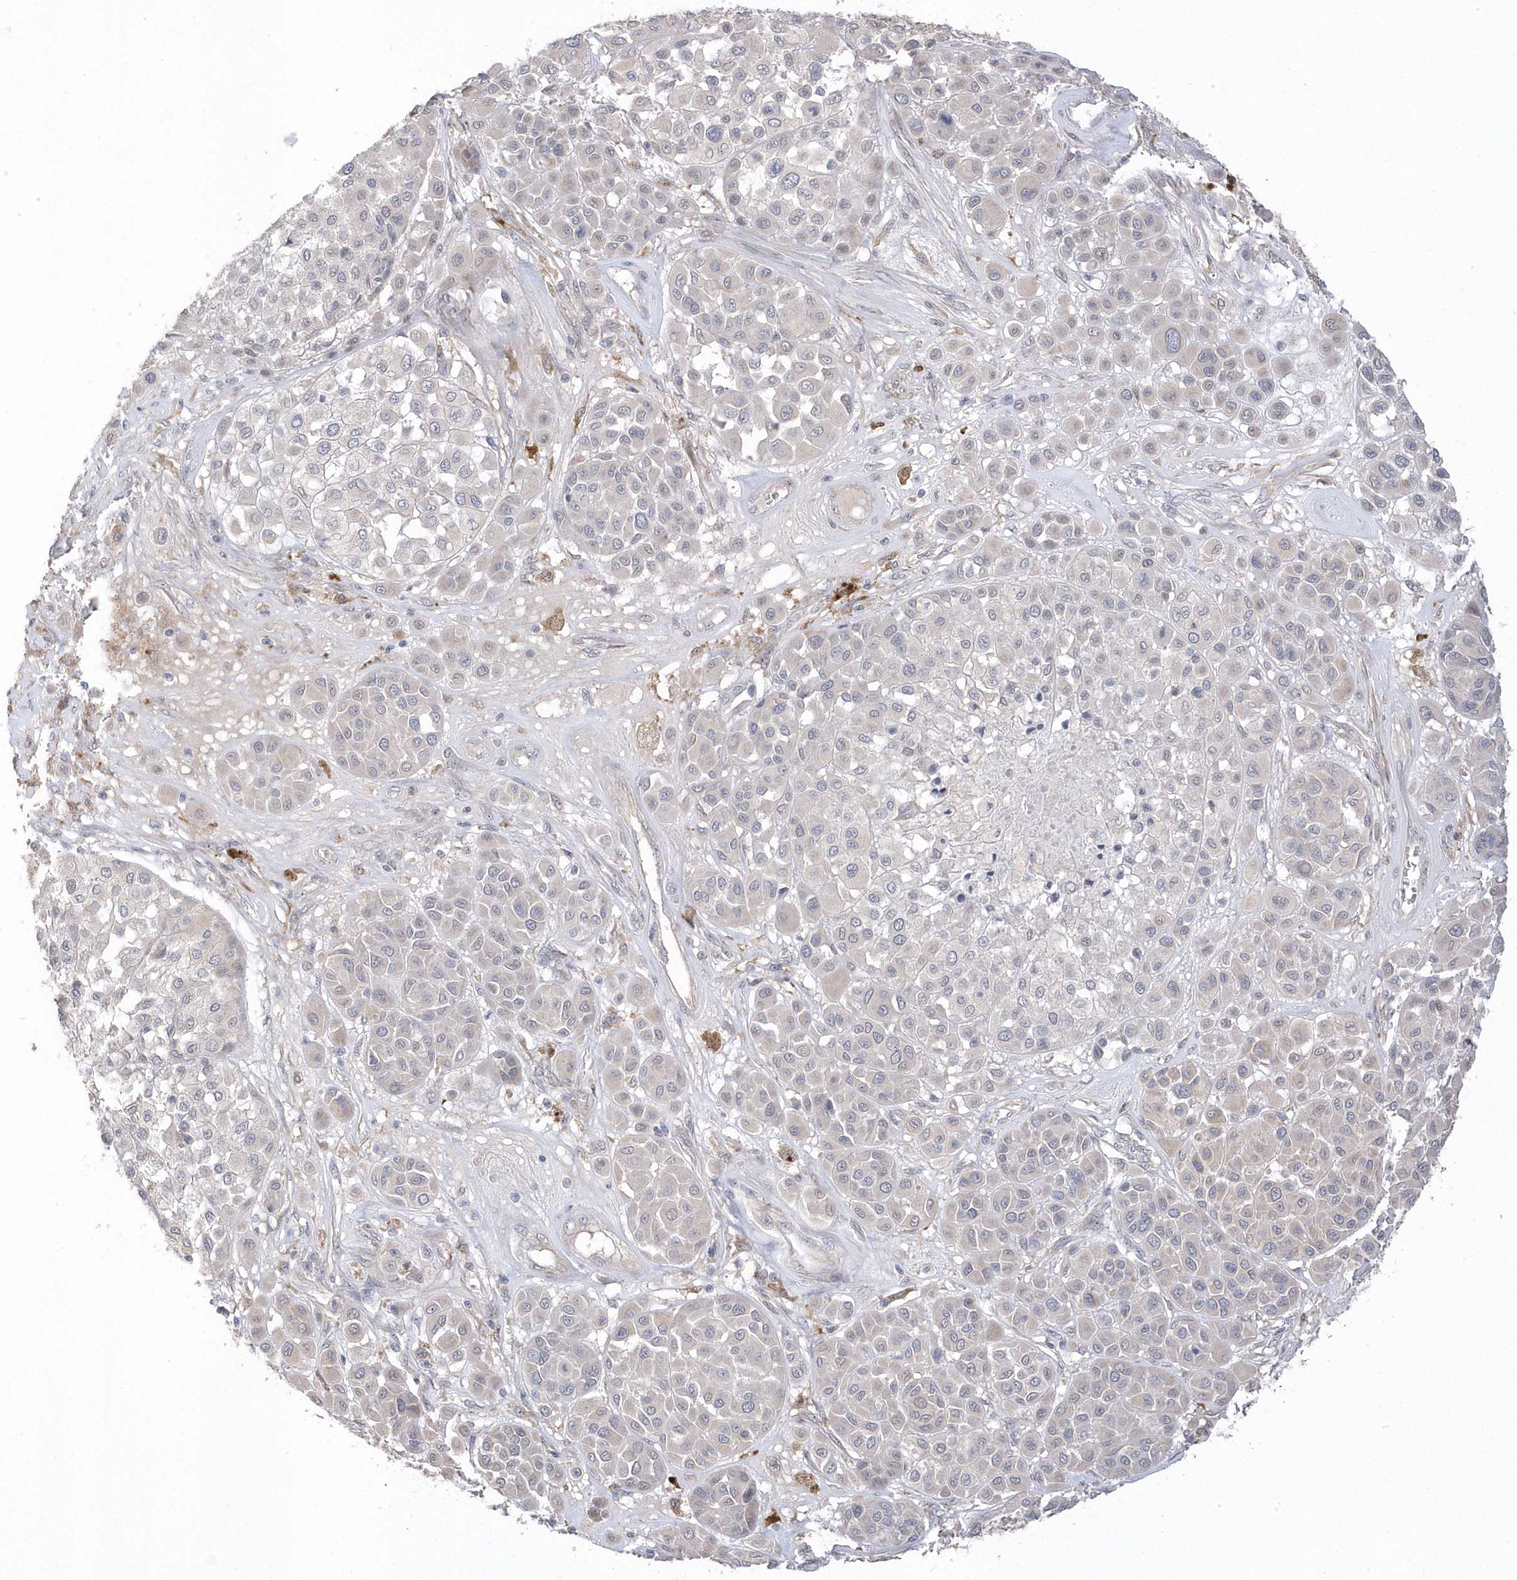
{"staining": {"intensity": "negative", "quantity": "none", "location": "none"}, "tissue": "melanoma", "cell_type": "Tumor cells", "image_type": "cancer", "snomed": [{"axis": "morphology", "description": "Malignant melanoma, Metastatic site"}, {"axis": "topography", "description": "Soft tissue"}], "caption": "This histopathology image is of malignant melanoma (metastatic site) stained with immunohistochemistry (IHC) to label a protein in brown with the nuclei are counter-stained blue. There is no positivity in tumor cells.", "gene": "GTPBP6", "patient": {"sex": "male", "age": 41}}